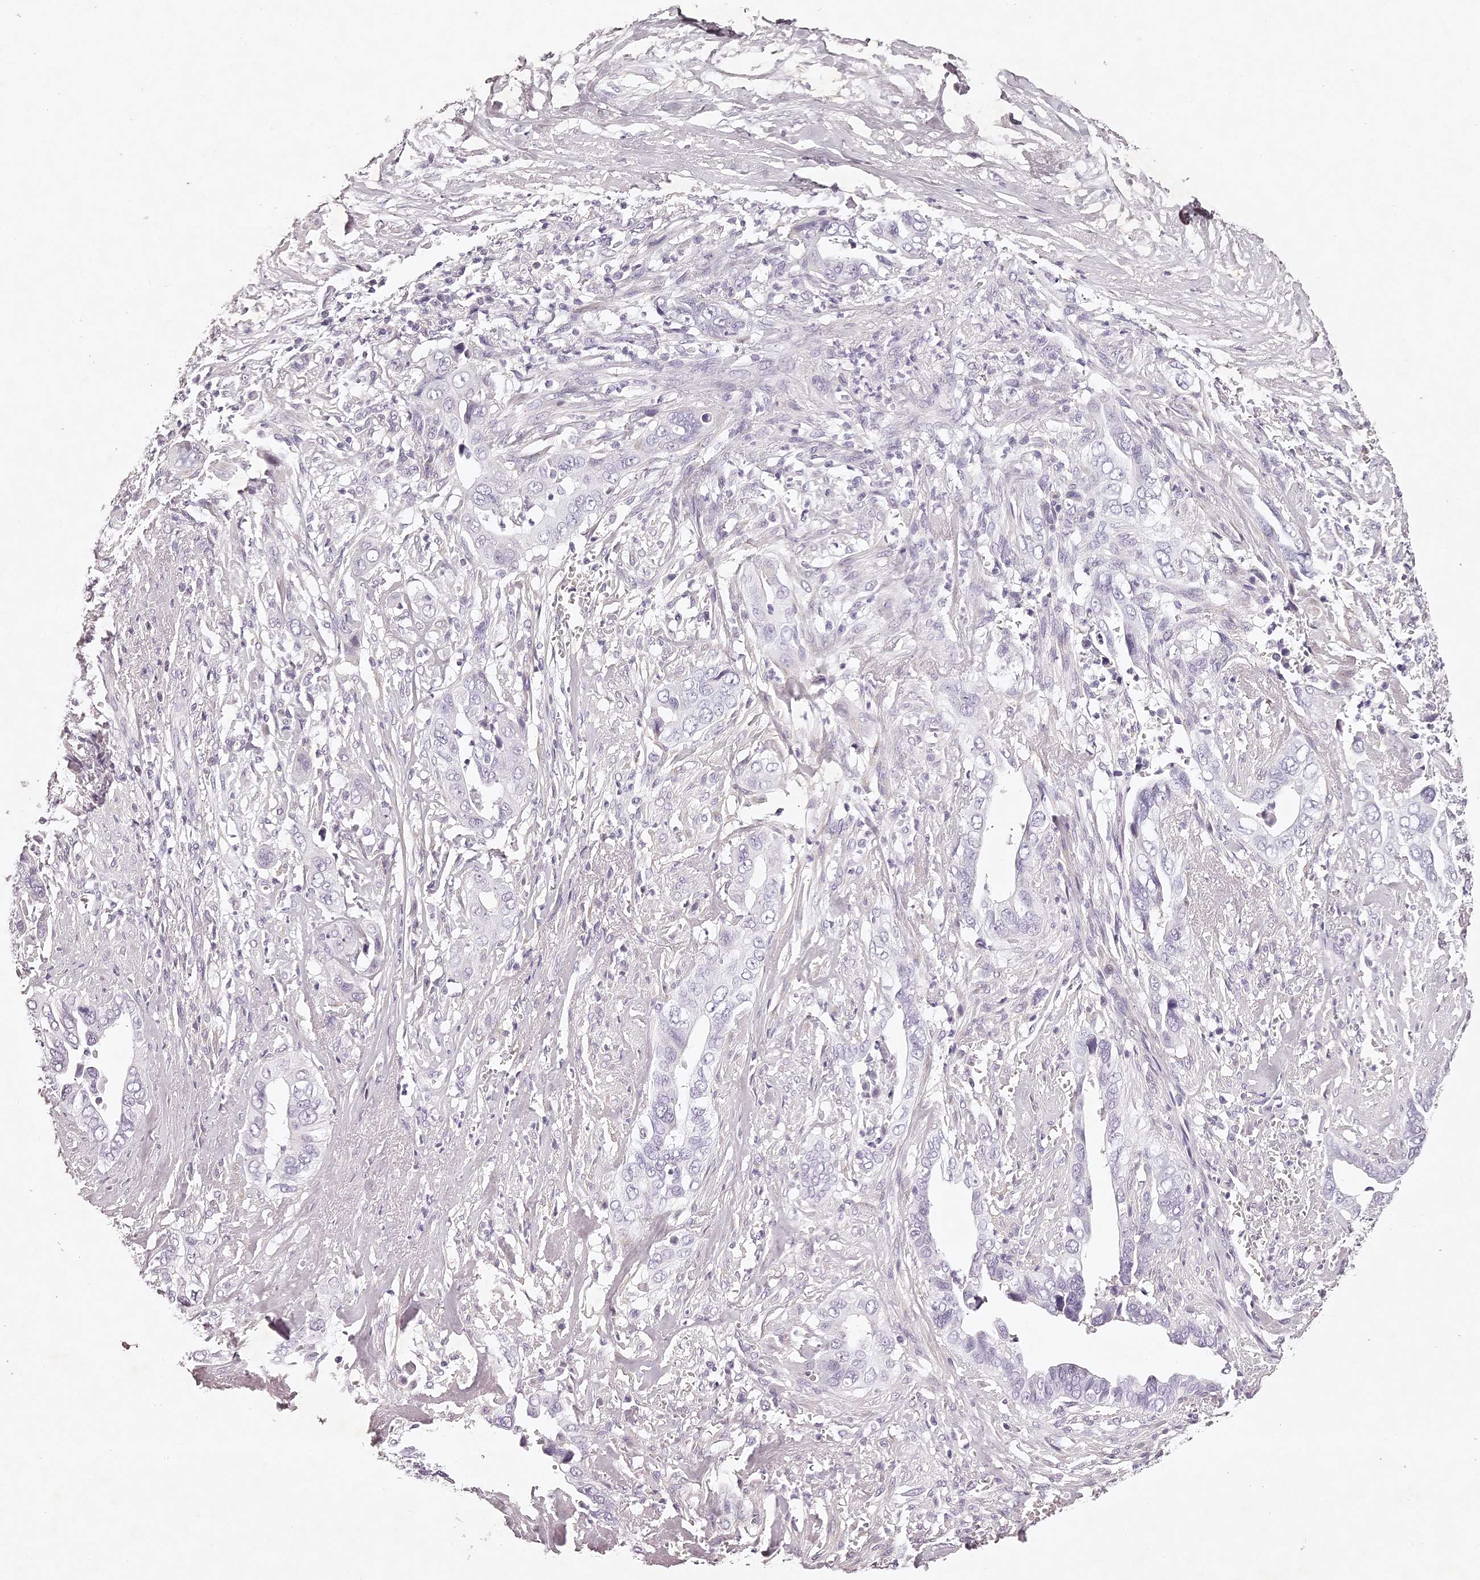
{"staining": {"intensity": "negative", "quantity": "none", "location": "none"}, "tissue": "liver cancer", "cell_type": "Tumor cells", "image_type": "cancer", "snomed": [{"axis": "morphology", "description": "Cholangiocarcinoma"}, {"axis": "topography", "description": "Liver"}], "caption": "The histopathology image shows no significant expression in tumor cells of liver cholangiocarcinoma. (DAB (3,3'-diaminobenzidine) immunohistochemistry, high magnification).", "gene": "ELAPOR1", "patient": {"sex": "female", "age": 79}}